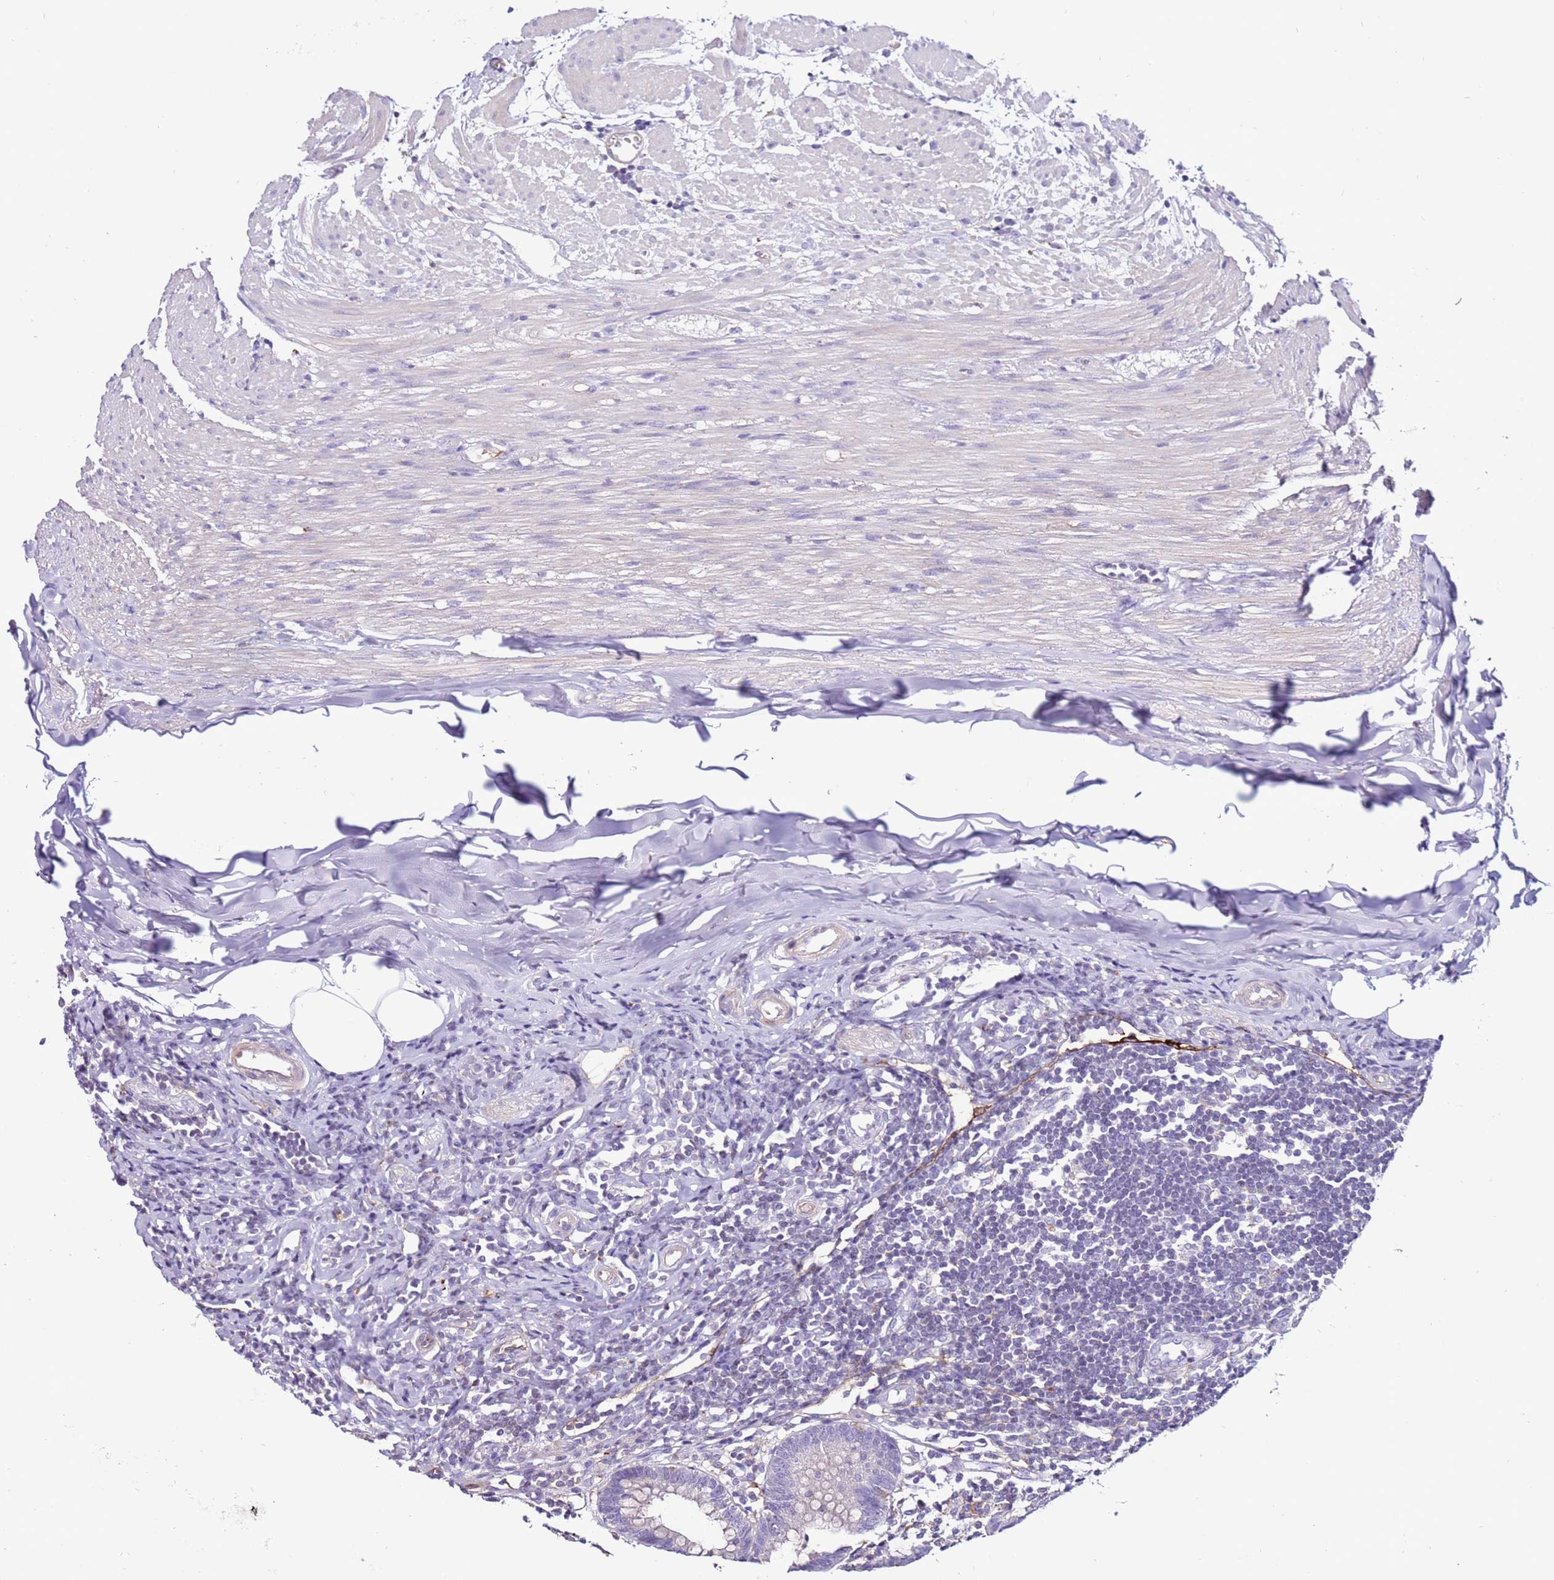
{"staining": {"intensity": "weak", "quantity": "<25%", "location": "cytoplasmic/membranous"}, "tissue": "appendix", "cell_type": "Glandular cells", "image_type": "normal", "snomed": [{"axis": "morphology", "description": "Normal tissue, NOS"}, {"axis": "topography", "description": "Appendix"}], "caption": "High power microscopy histopathology image of an immunohistochemistry histopathology image of normal appendix, revealing no significant staining in glandular cells.", "gene": "CLEC4M", "patient": {"sex": "female", "age": 54}}